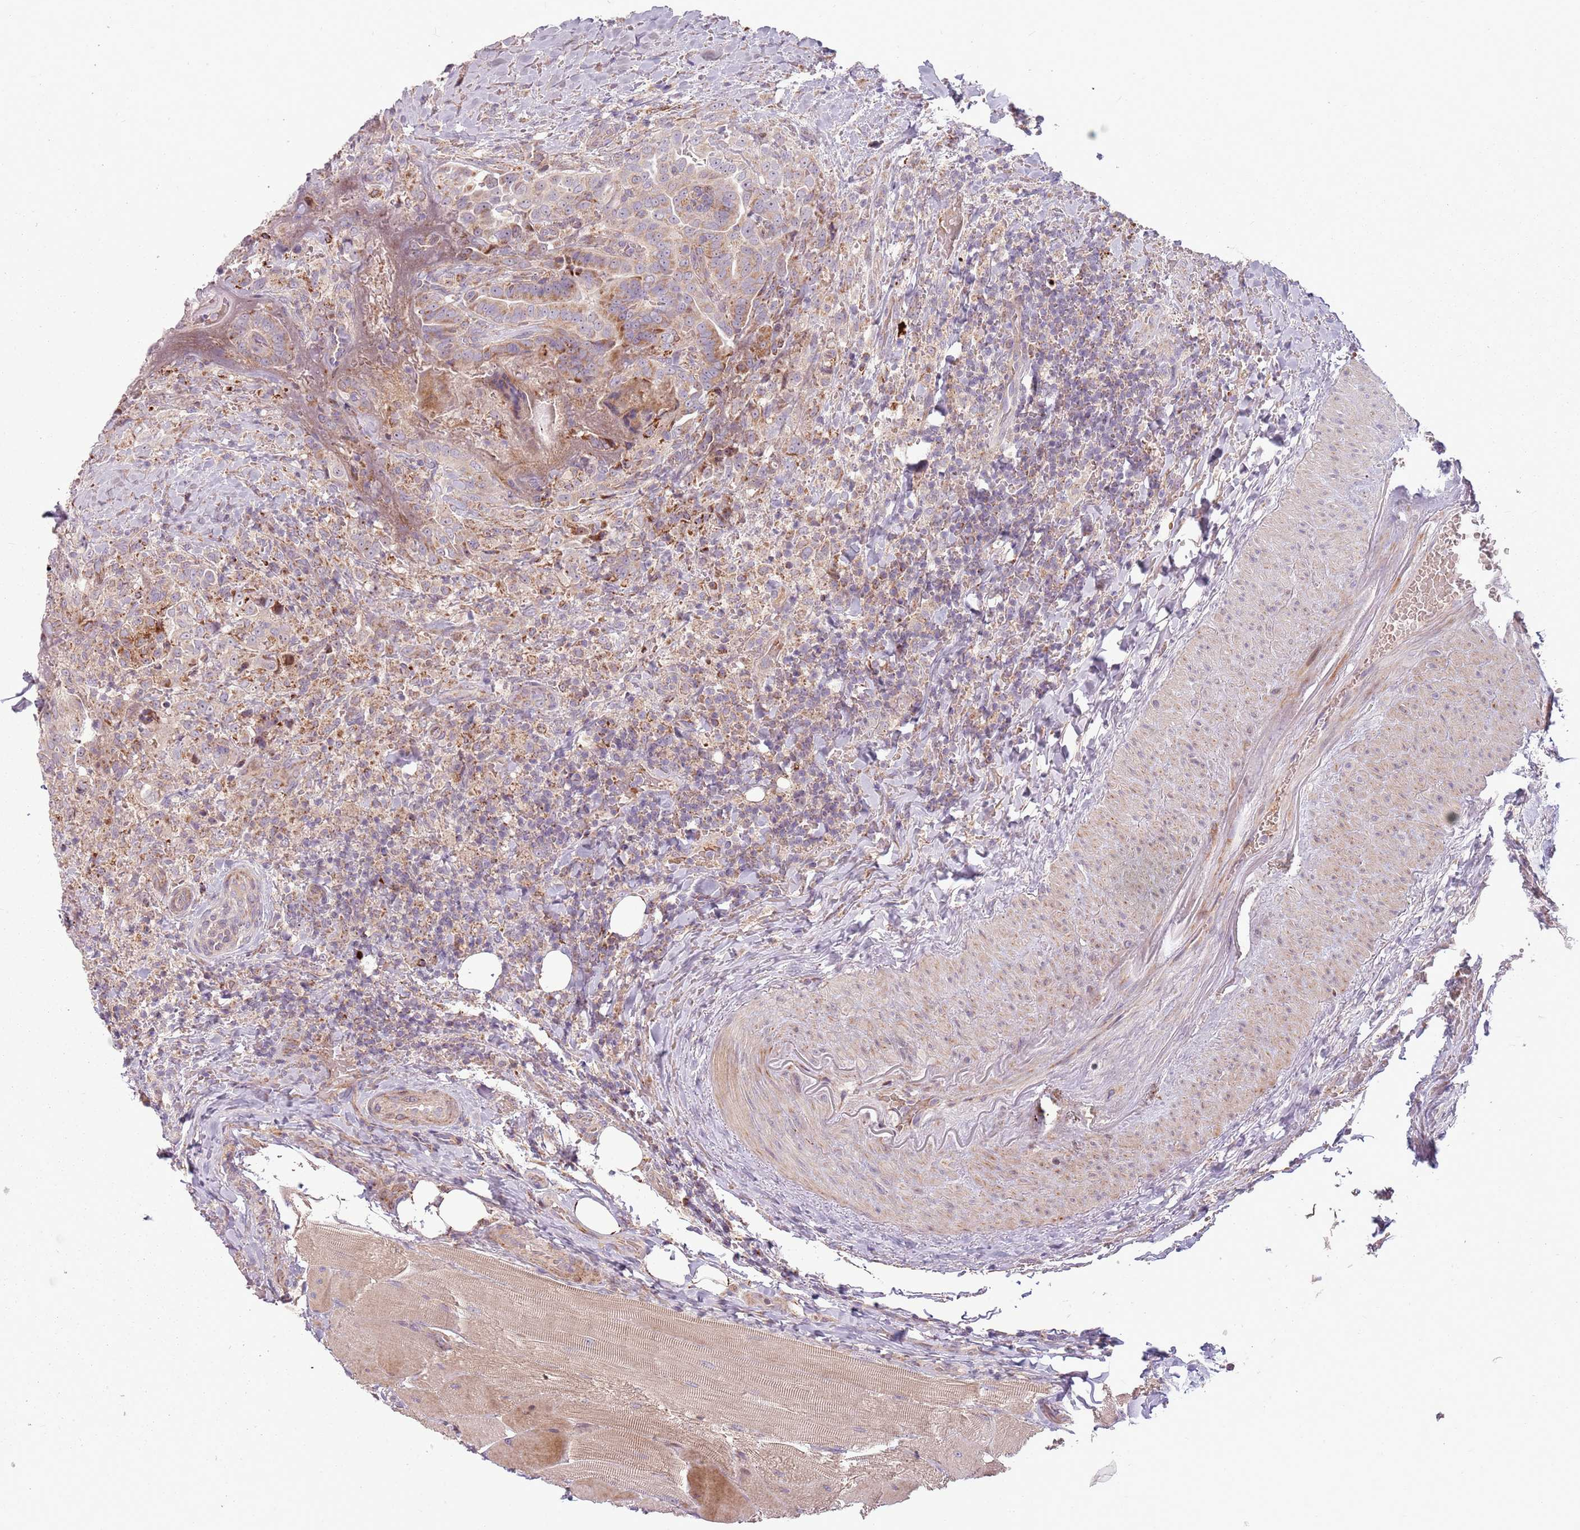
{"staining": {"intensity": "weak", "quantity": ">75%", "location": "cytoplasmic/membranous"}, "tissue": "thyroid cancer", "cell_type": "Tumor cells", "image_type": "cancer", "snomed": [{"axis": "morphology", "description": "Papillary adenocarcinoma, NOS"}, {"axis": "topography", "description": "Thyroid gland"}], "caption": "DAB immunohistochemical staining of human thyroid cancer (papillary adenocarcinoma) exhibits weak cytoplasmic/membranous protein staining in about >75% of tumor cells.", "gene": "ZNF530", "patient": {"sex": "male", "age": 61}}